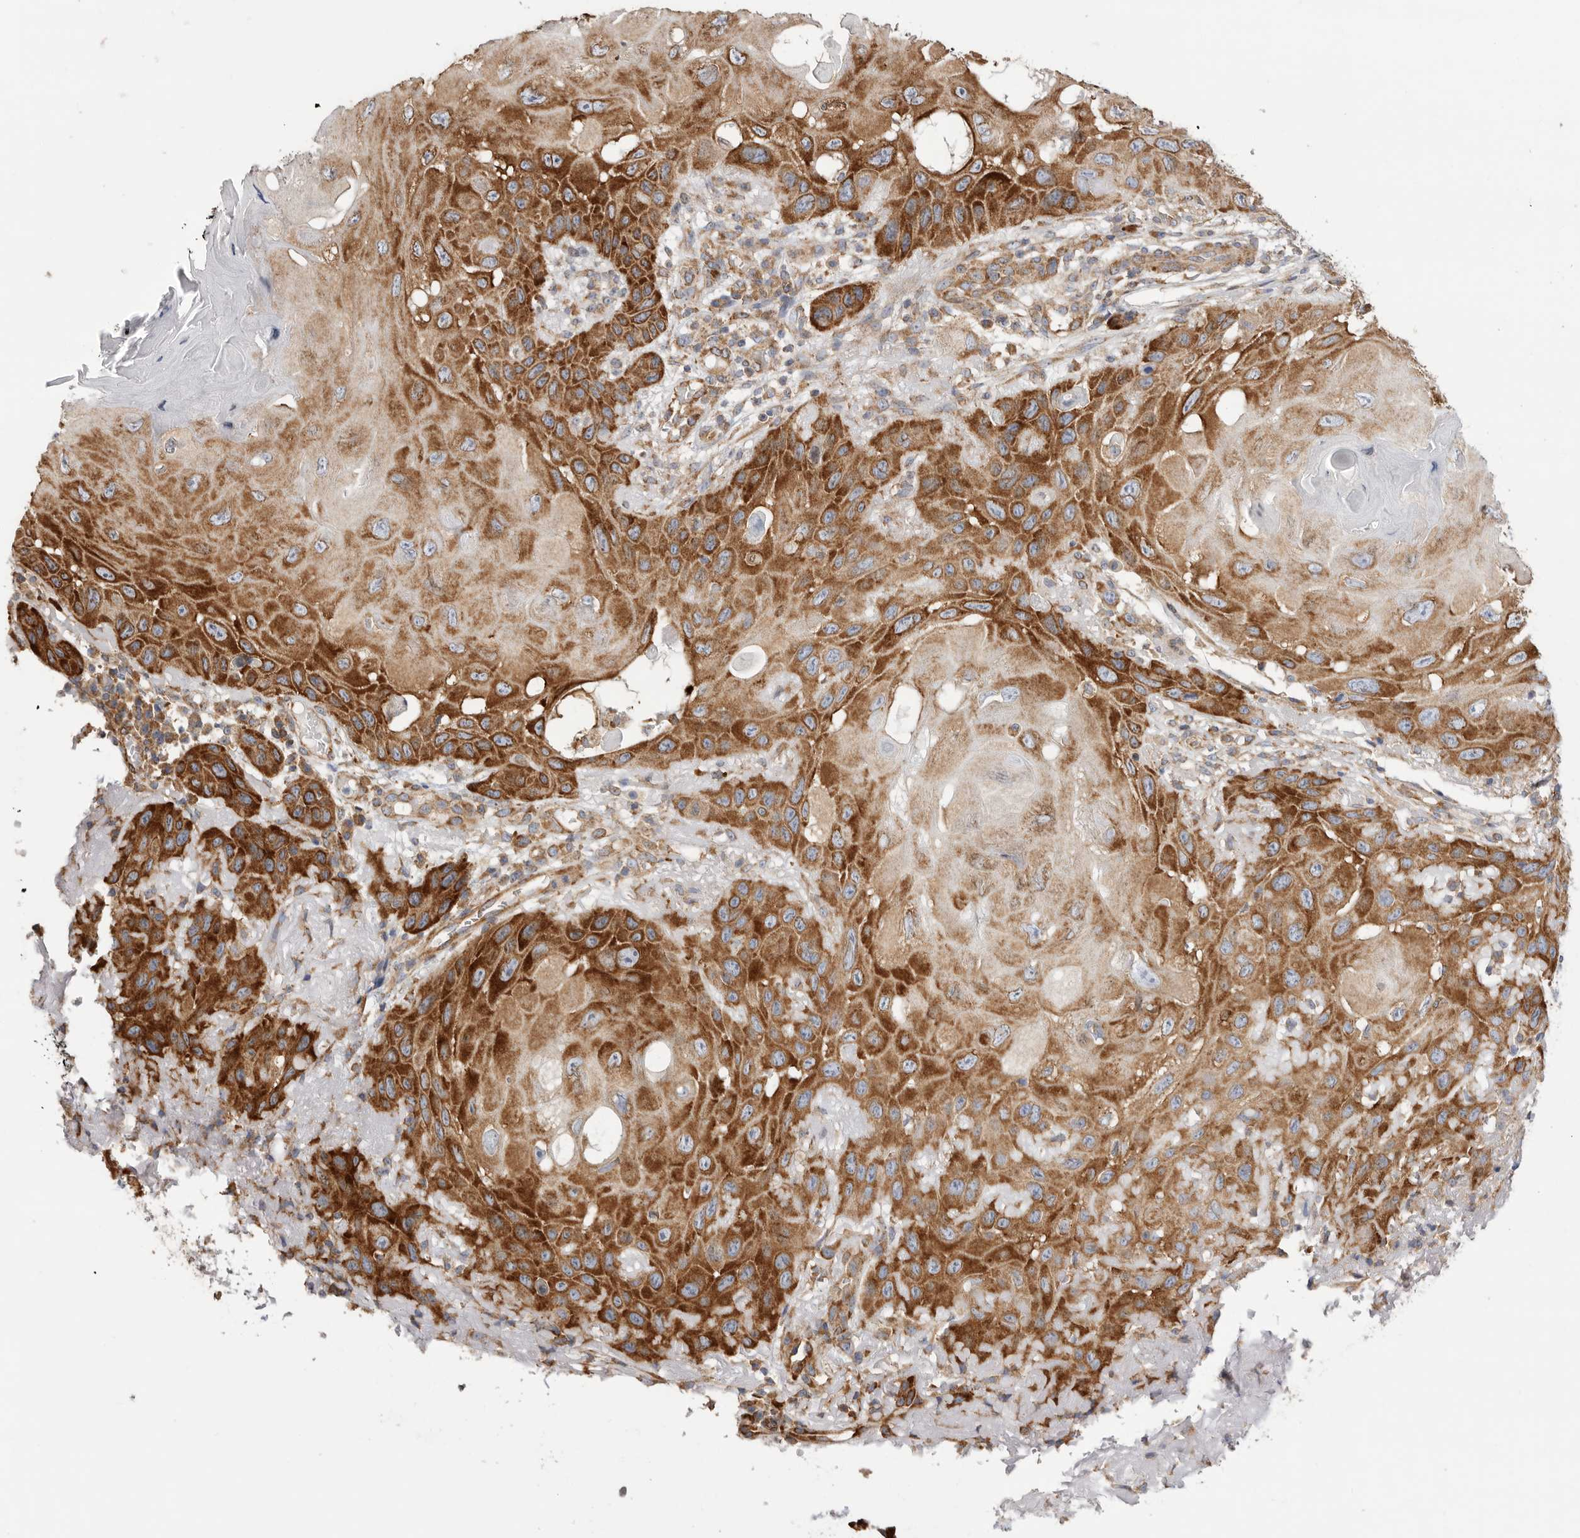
{"staining": {"intensity": "strong", "quantity": ">75%", "location": "cytoplasmic/membranous"}, "tissue": "skin cancer", "cell_type": "Tumor cells", "image_type": "cancer", "snomed": [{"axis": "morphology", "description": "Normal tissue, NOS"}, {"axis": "morphology", "description": "Squamous cell carcinoma, NOS"}, {"axis": "topography", "description": "Skin"}], "caption": "Skin squamous cell carcinoma stained with a brown dye demonstrates strong cytoplasmic/membranous positive staining in about >75% of tumor cells.", "gene": "SERBP1", "patient": {"sex": "female", "age": 96}}